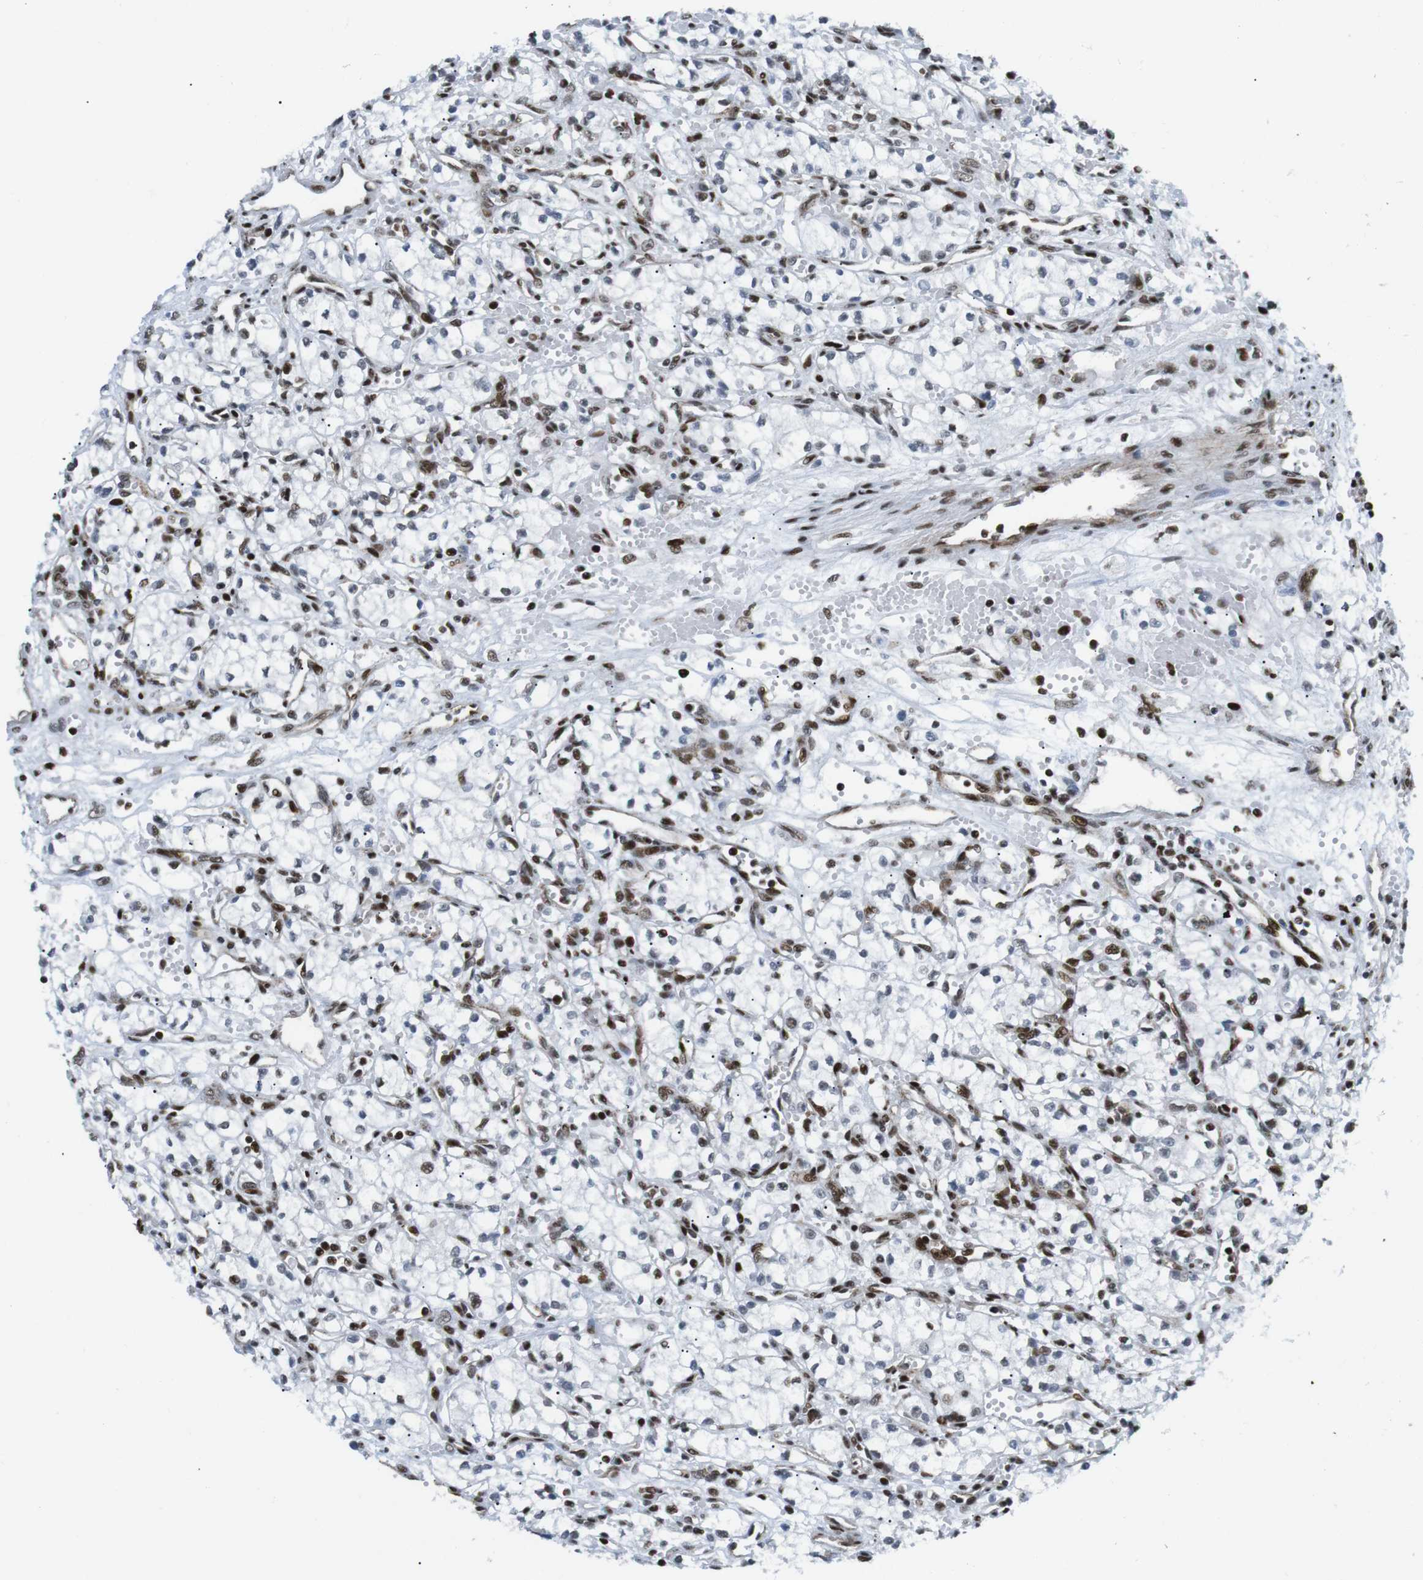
{"staining": {"intensity": "moderate", "quantity": "25%-75%", "location": "nuclear"}, "tissue": "renal cancer", "cell_type": "Tumor cells", "image_type": "cancer", "snomed": [{"axis": "morphology", "description": "Normal tissue, NOS"}, {"axis": "morphology", "description": "Adenocarcinoma, NOS"}, {"axis": "topography", "description": "Kidney"}], "caption": "DAB (3,3'-diaminobenzidine) immunohistochemical staining of human renal adenocarcinoma exhibits moderate nuclear protein positivity in about 25%-75% of tumor cells.", "gene": "ARID1A", "patient": {"sex": "male", "age": 59}}